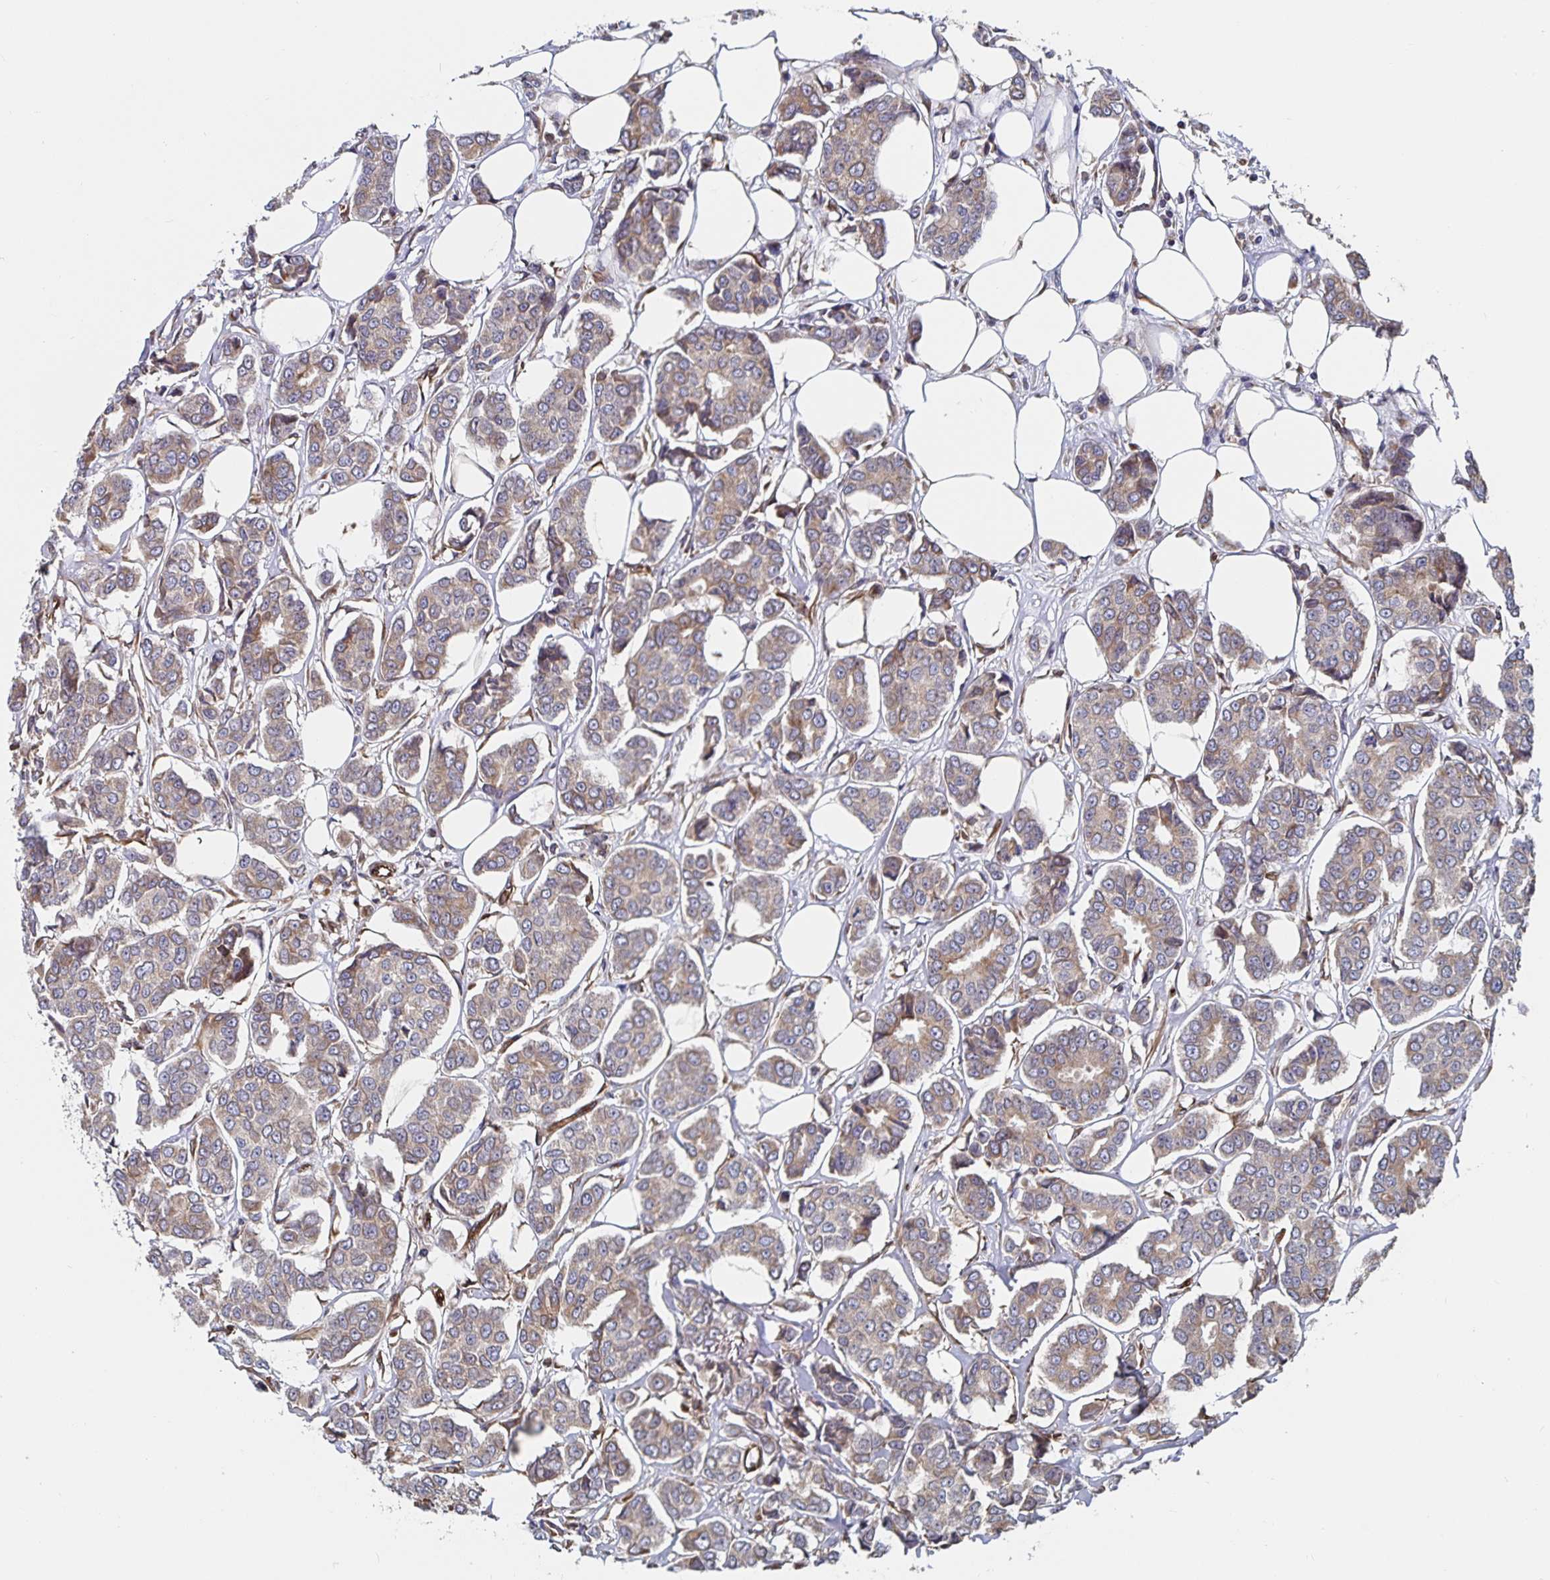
{"staining": {"intensity": "weak", "quantity": ">75%", "location": "cytoplasmic/membranous"}, "tissue": "breast cancer", "cell_type": "Tumor cells", "image_type": "cancer", "snomed": [{"axis": "morphology", "description": "Duct carcinoma"}, {"axis": "topography", "description": "Breast"}], "caption": "Immunohistochemical staining of human intraductal carcinoma (breast) exhibits low levels of weak cytoplasmic/membranous protein staining in approximately >75% of tumor cells.", "gene": "BCAP29", "patient": {"sex": "female", "age": 94}}